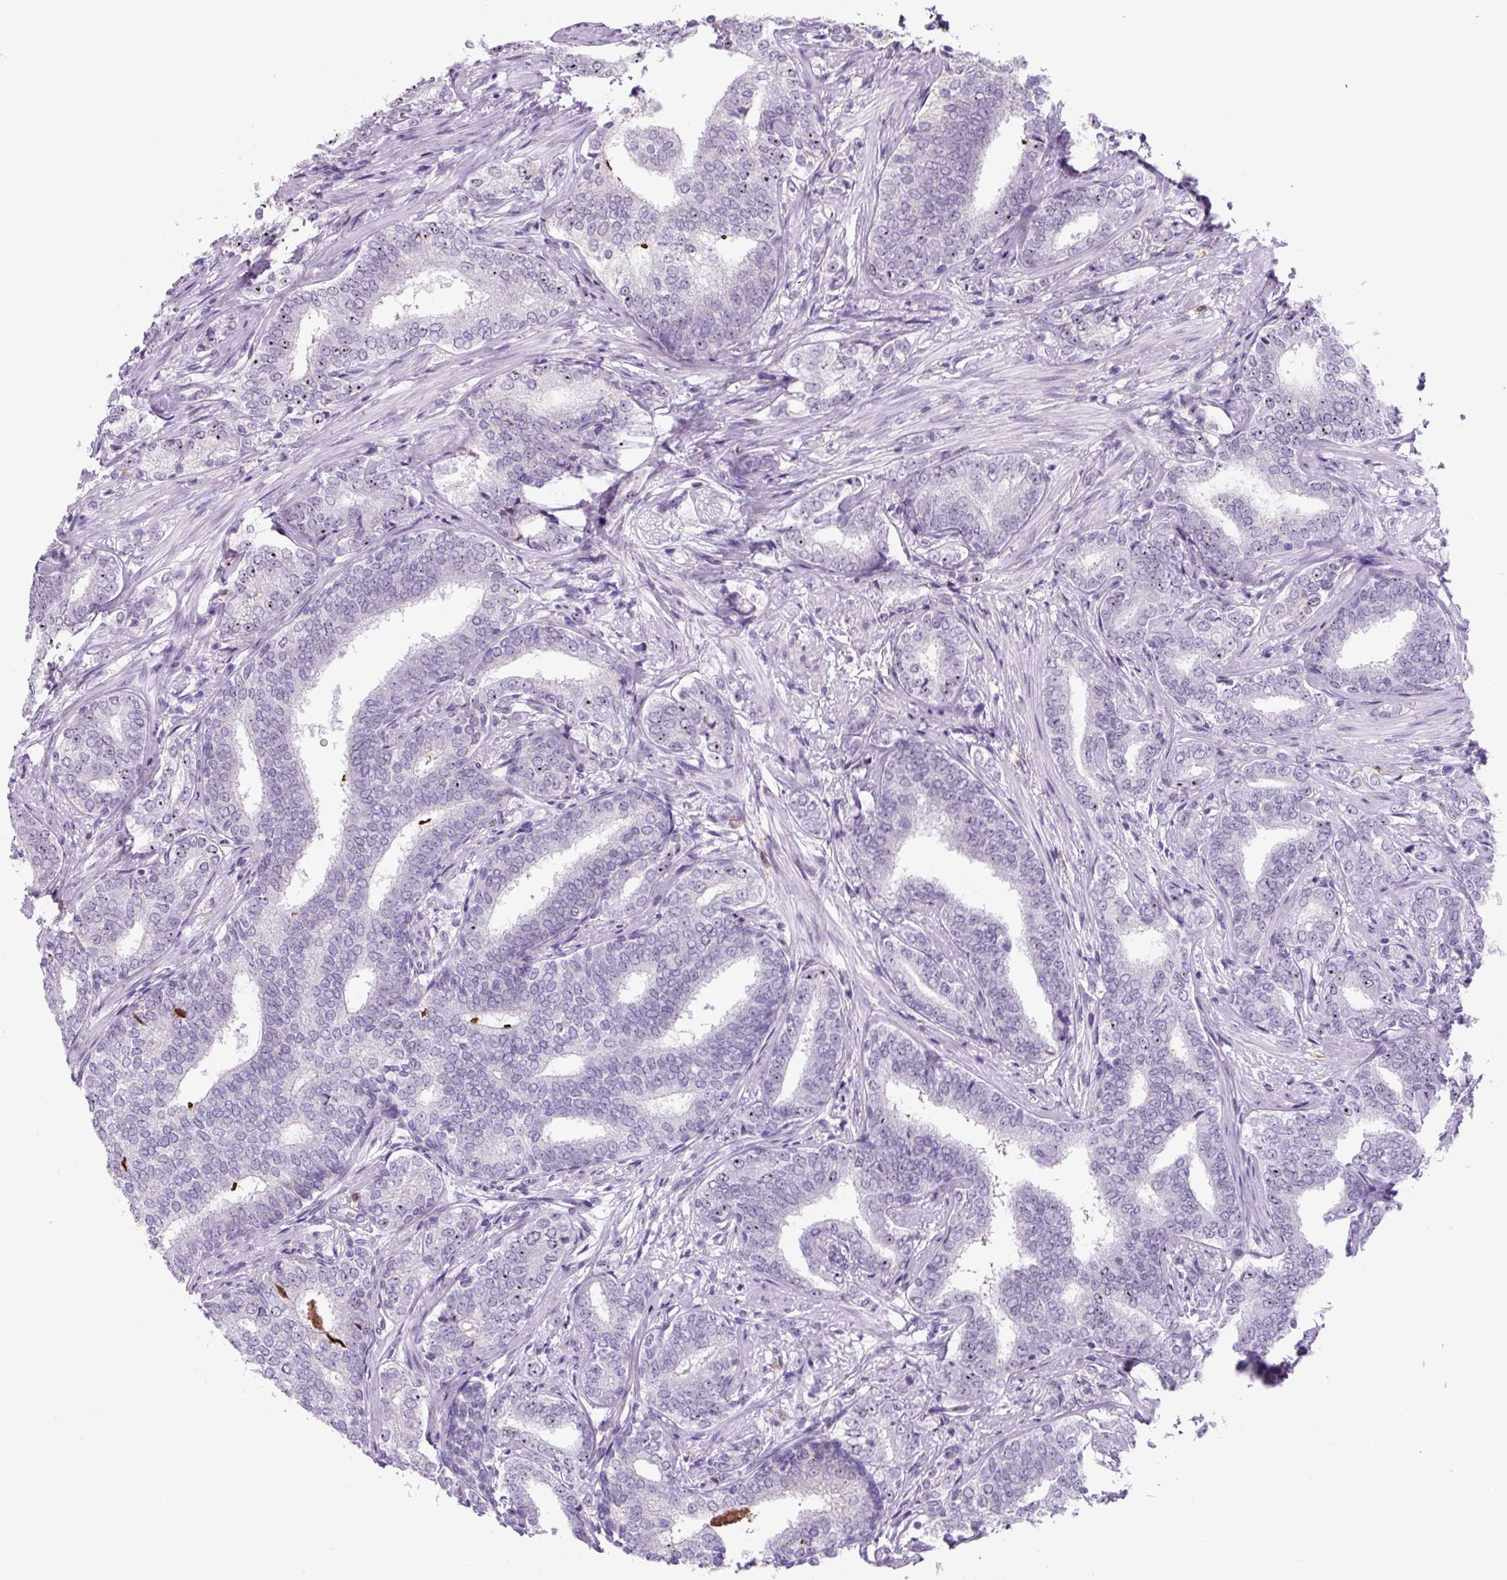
{"staining": {"intensity": "negative", "quantity": "none", "location": "none"}, "tissue": "prostate cancer", "cell_type": "Tumor cells", "image_type": "cancer", "snomed": [{"axis": "morphology", "description": "Adenocarcinoma, High grade"}, {"axis": "topography", "description": "Prostate"}], "caption": "Immunohistochemistry (IHC) photomicrograph of neoplastic tissue: prostate cancer stained with DAB shows no significant protein staining in tumor cells.", "gene": "TNFRSF8", "patient": {"sex": "male", "age": 72}}